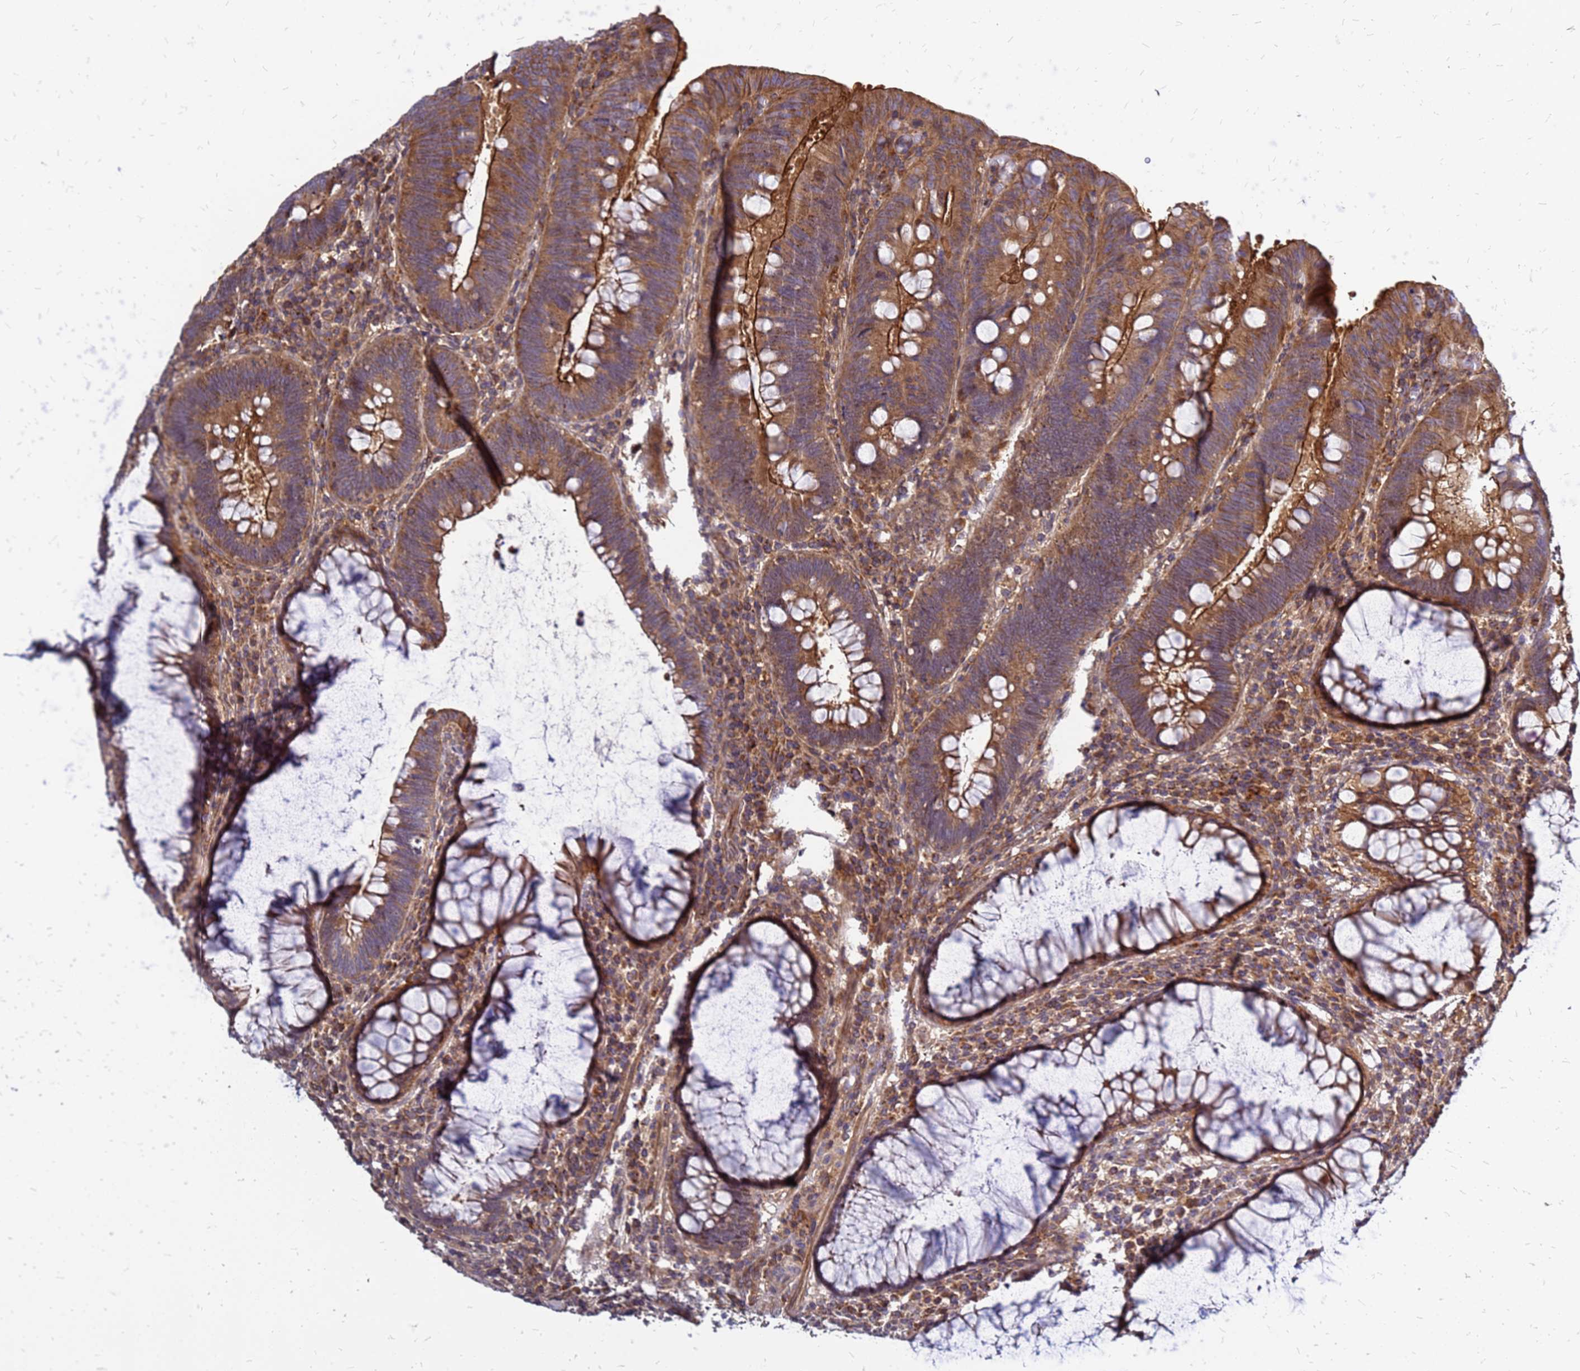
{"staining": {"intensity": "moderate", "quantity": ">75%", "location": "cytoplasmic/membranous"}, "tissue": "colorectal cancer", "cell_type": "Tumor cells", "image_type": "cancer", "snomed": [{"axis": "morphology", "description": "Adenocarcinoma, NOS"}, {"axis": "topography", "description": "Rectum"}], "caption": "Immunohistochemical staining of colorectal adenocarcinoma reveals medium levels of moderate cytoplasmic/membranous positivity in approximately >75% of tumor cells.", "gene": "CYBC1", "patient": {"sex": "female", "age": 75}}